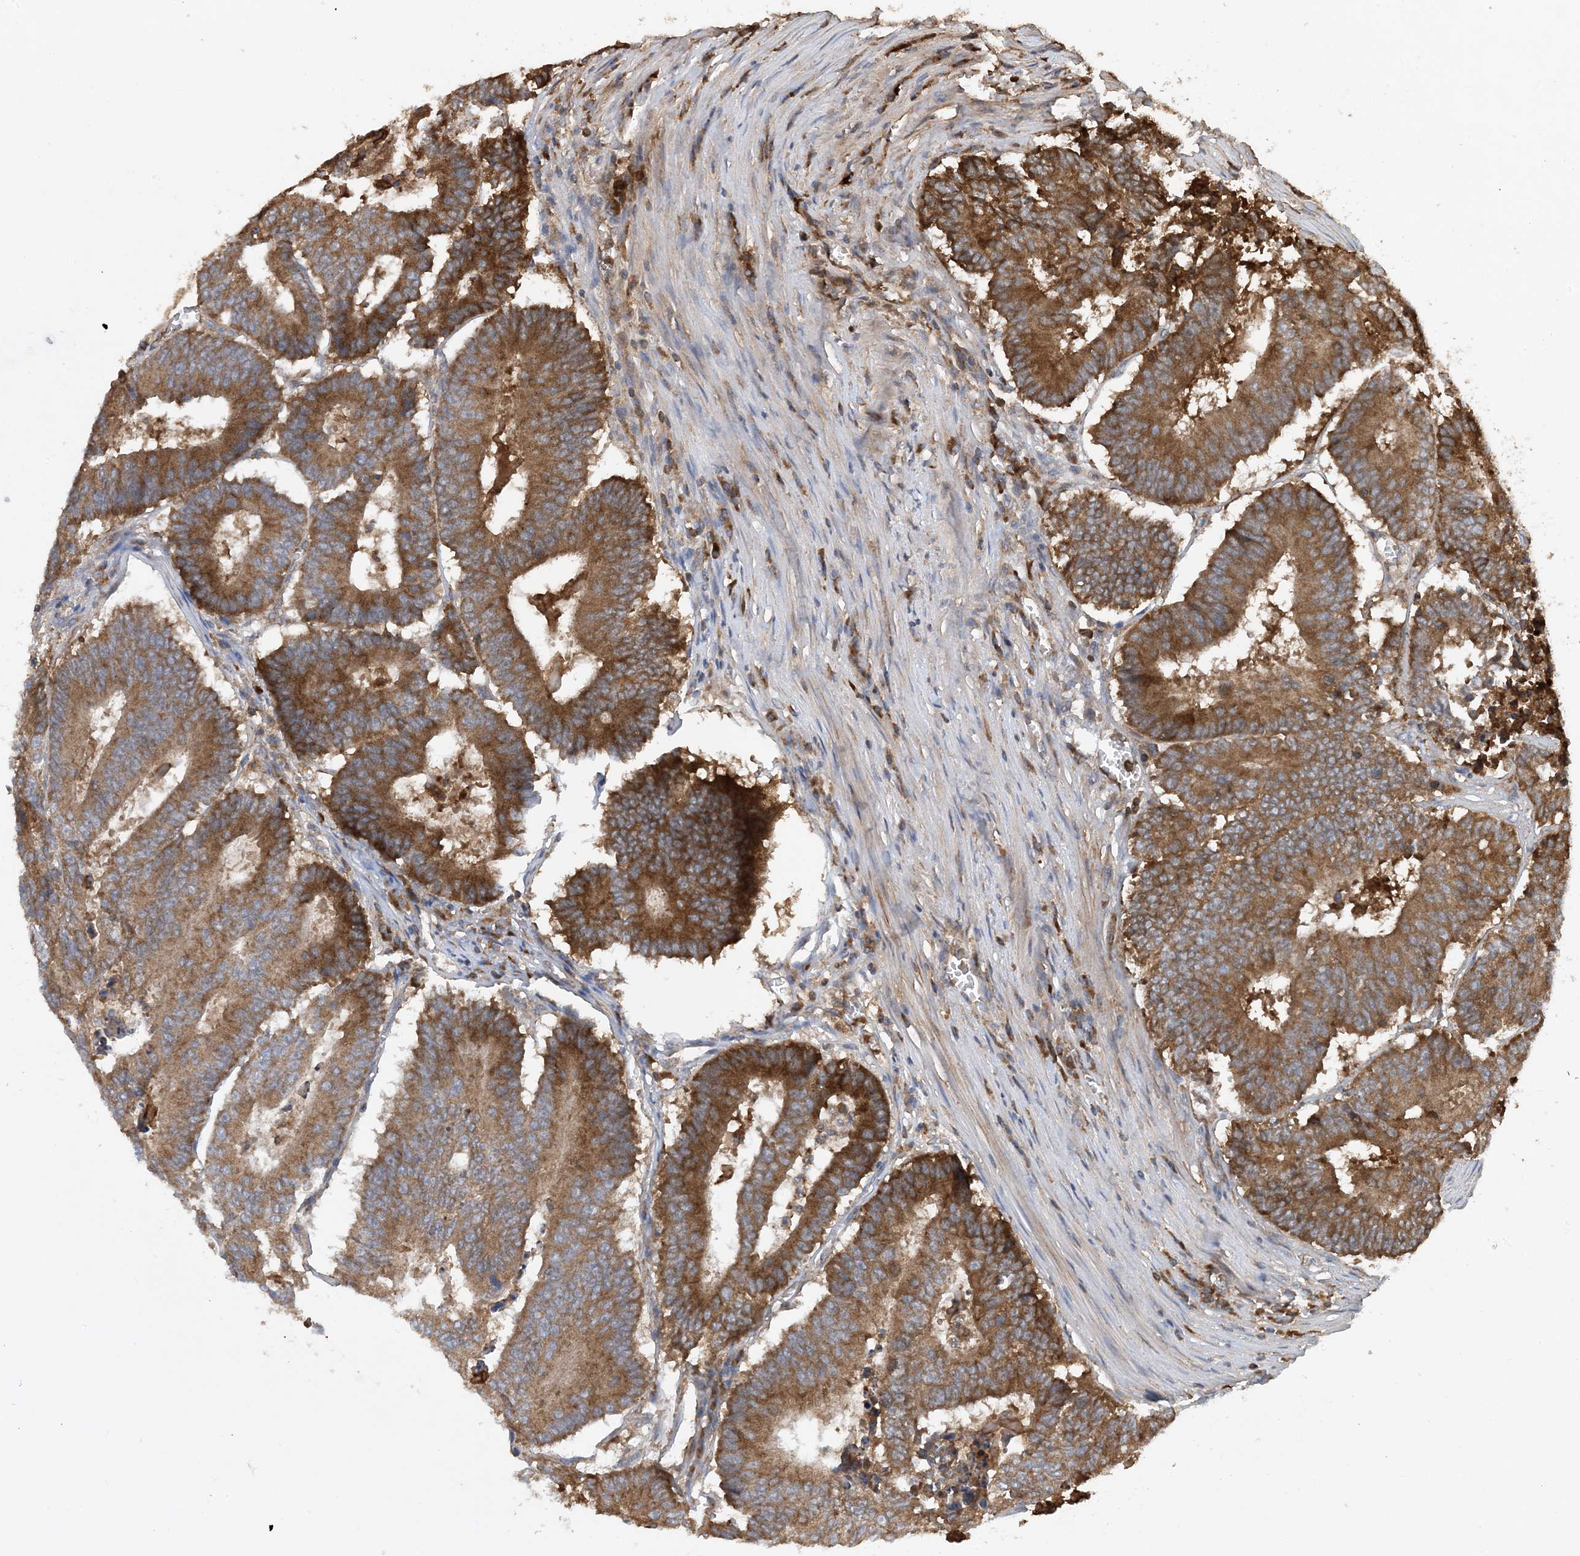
{"staining": {"intensity": "strong", "quantity": ">75%", "location": "cytoplasmic/membranous"}, "tissue": "colorectal cancer", "cell_type": "Tumor cells", "image_type": "cancer", "snomed": [{"axis": "morphology", "description": "Adenocarcinoma, NOS"}, {"axis": "topography", "description": "Colon"}], "caption": "Immunohistochemistry (IHC) histopathology image of neoplastic tissue: colorectal adenocarcinoma stained using immunohistochemistry (IHC) displays high levels of strong protein expression localized specifically in the cytoplasmic/membranous of tumor cells, appearing as a cytoplasmic/membranous brown color.", "gene": "STK19", "patient": {"sex": "male", "age": 87}}